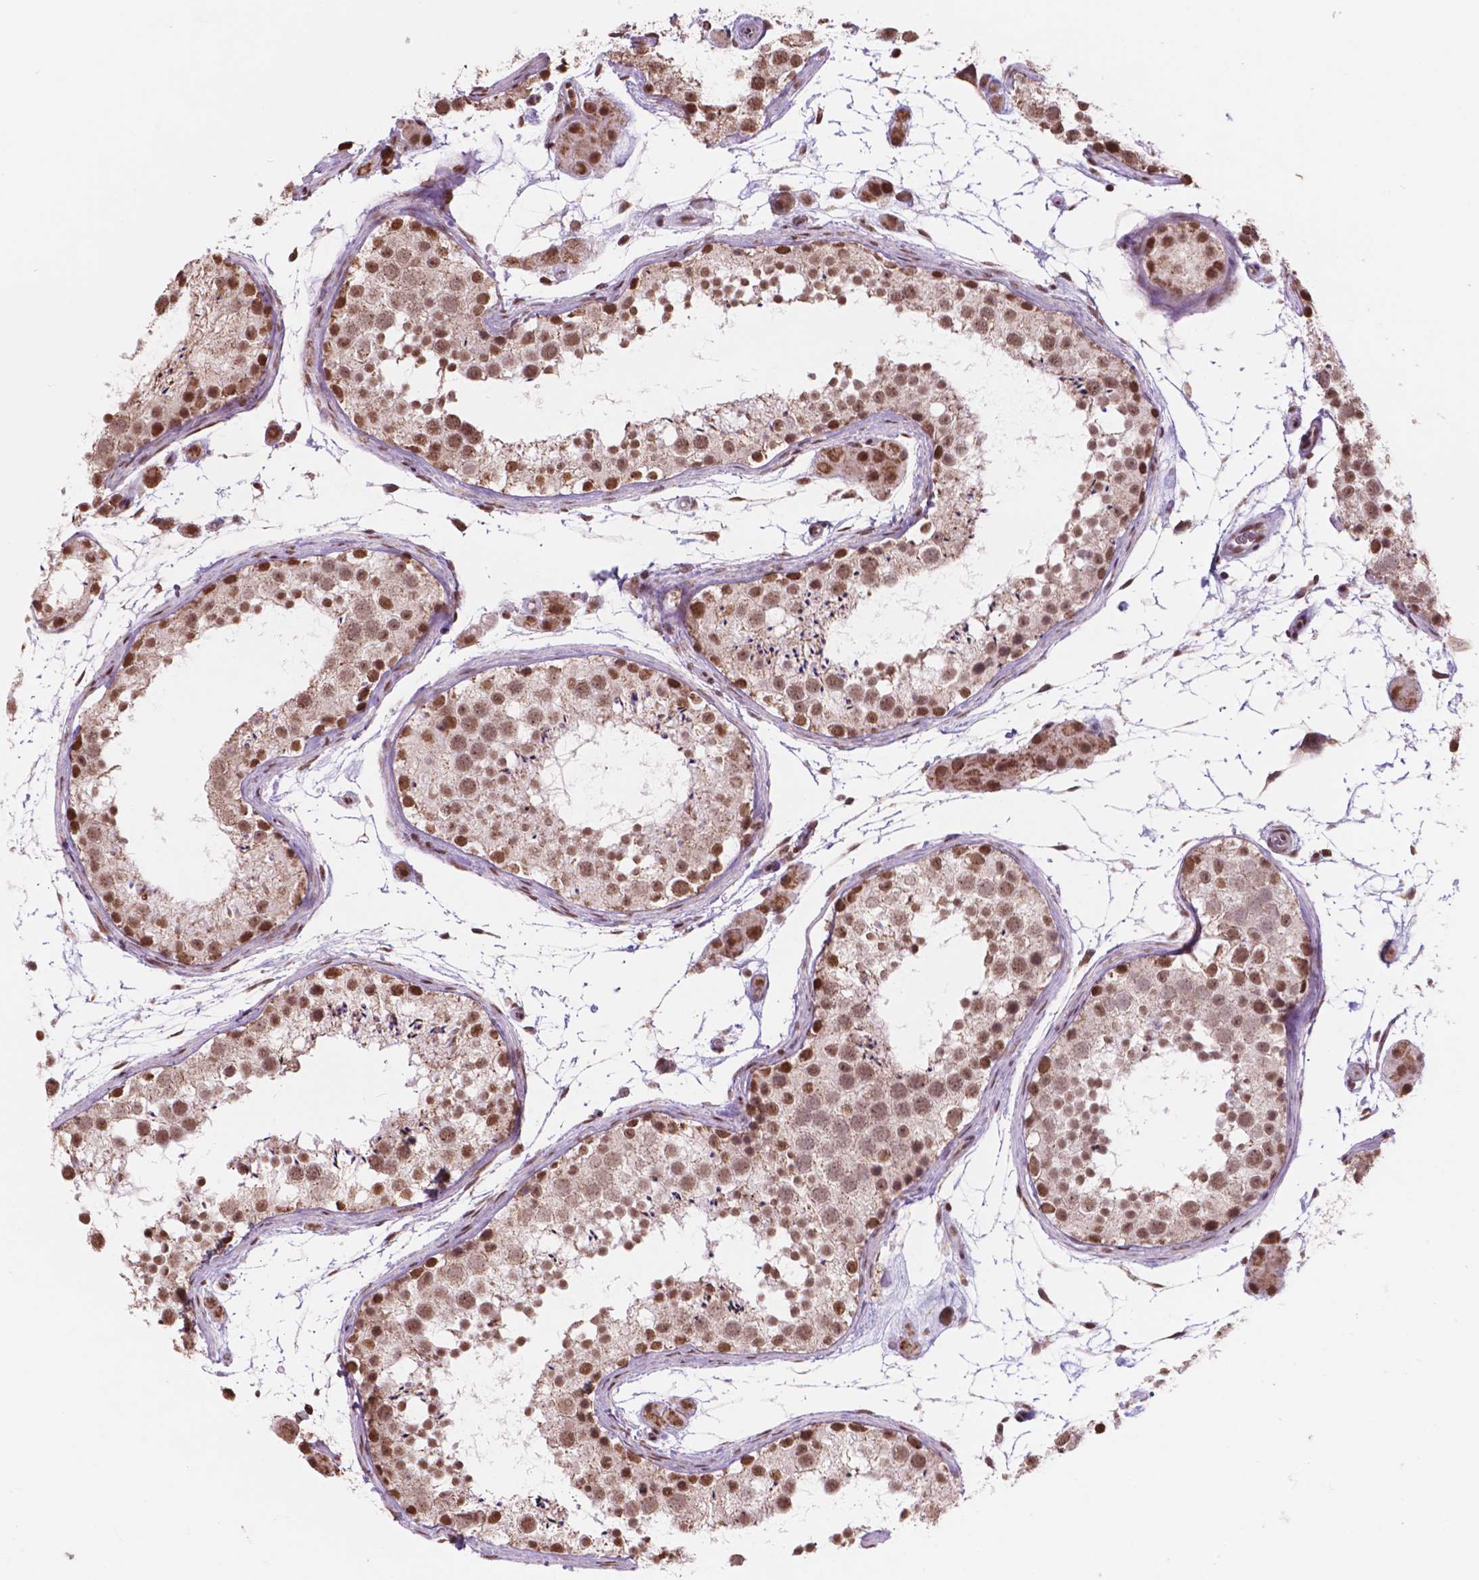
{"staining": {"intensity": "strong", "quantity": ">75%", "location": "cytoplasmic/membranous,nuclear"}, "tissue": "testis", "cell_type": "Cells in seminiferous ducts", "image_type": "normal", "snomed": [{"axis": "morphology", "description": "Normal tissue, NOS"}, {"axis": "topography", "description": "Testis"}], "caption": "Human testis stained with a brown dye exhibits strong cytoplasmic/membranous,nuclear positive staining in about >75% of cells in seminiferous ducts.", "gene": "NDUFA10", "patient": {"sex": "male", "age": 41}}